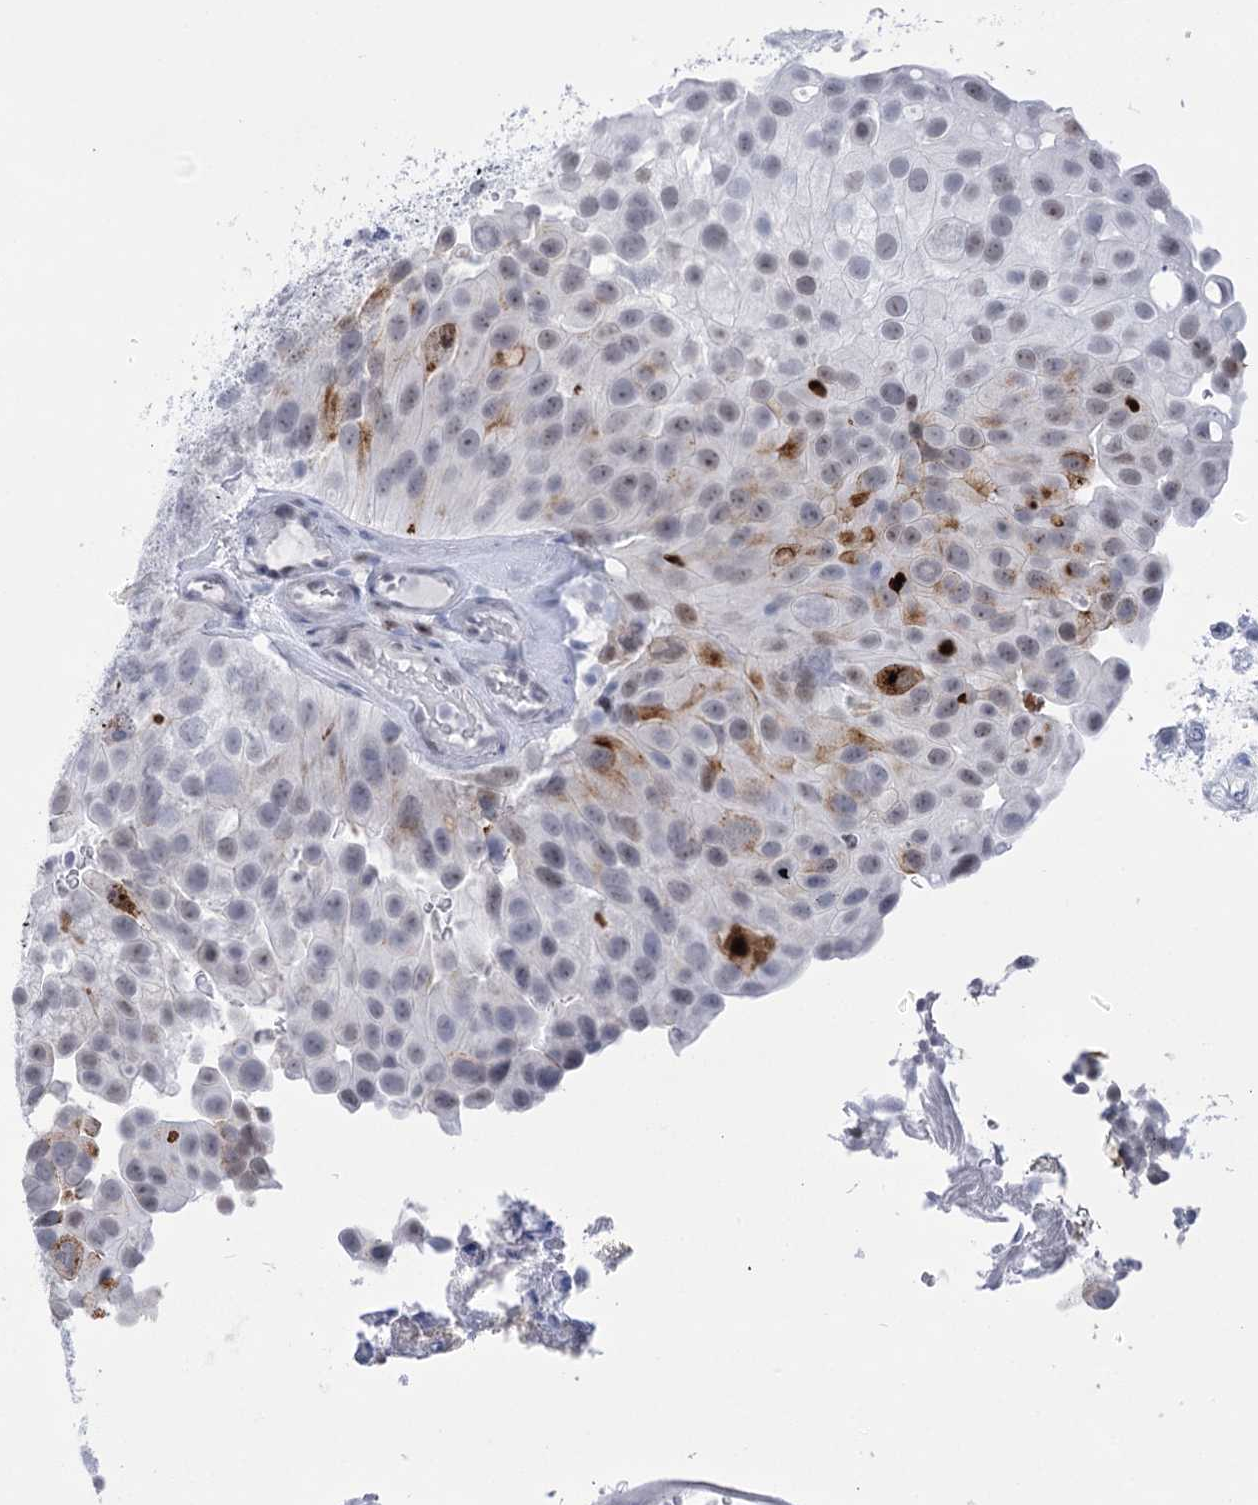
{"staining": {"intensity": "negative", "quantity": "none", "location": "none"}, "tissue": "urothelial cancer", "cell_type": "Tumor cells", "image_type": "cancer", "snomed": [{"axis": "morphology", "description": "Urothelial carcinoma, Low grade"}, {"axis": "topography", "description": "Urinary bladder"}], "caption": "This is a image of immunohistochemistry staining of urothelial carcinoma (low-grade), which shows no staining in tumor cells.", "gene": "HORMAD1", "patient": {"sex": "male", "age": 78}}